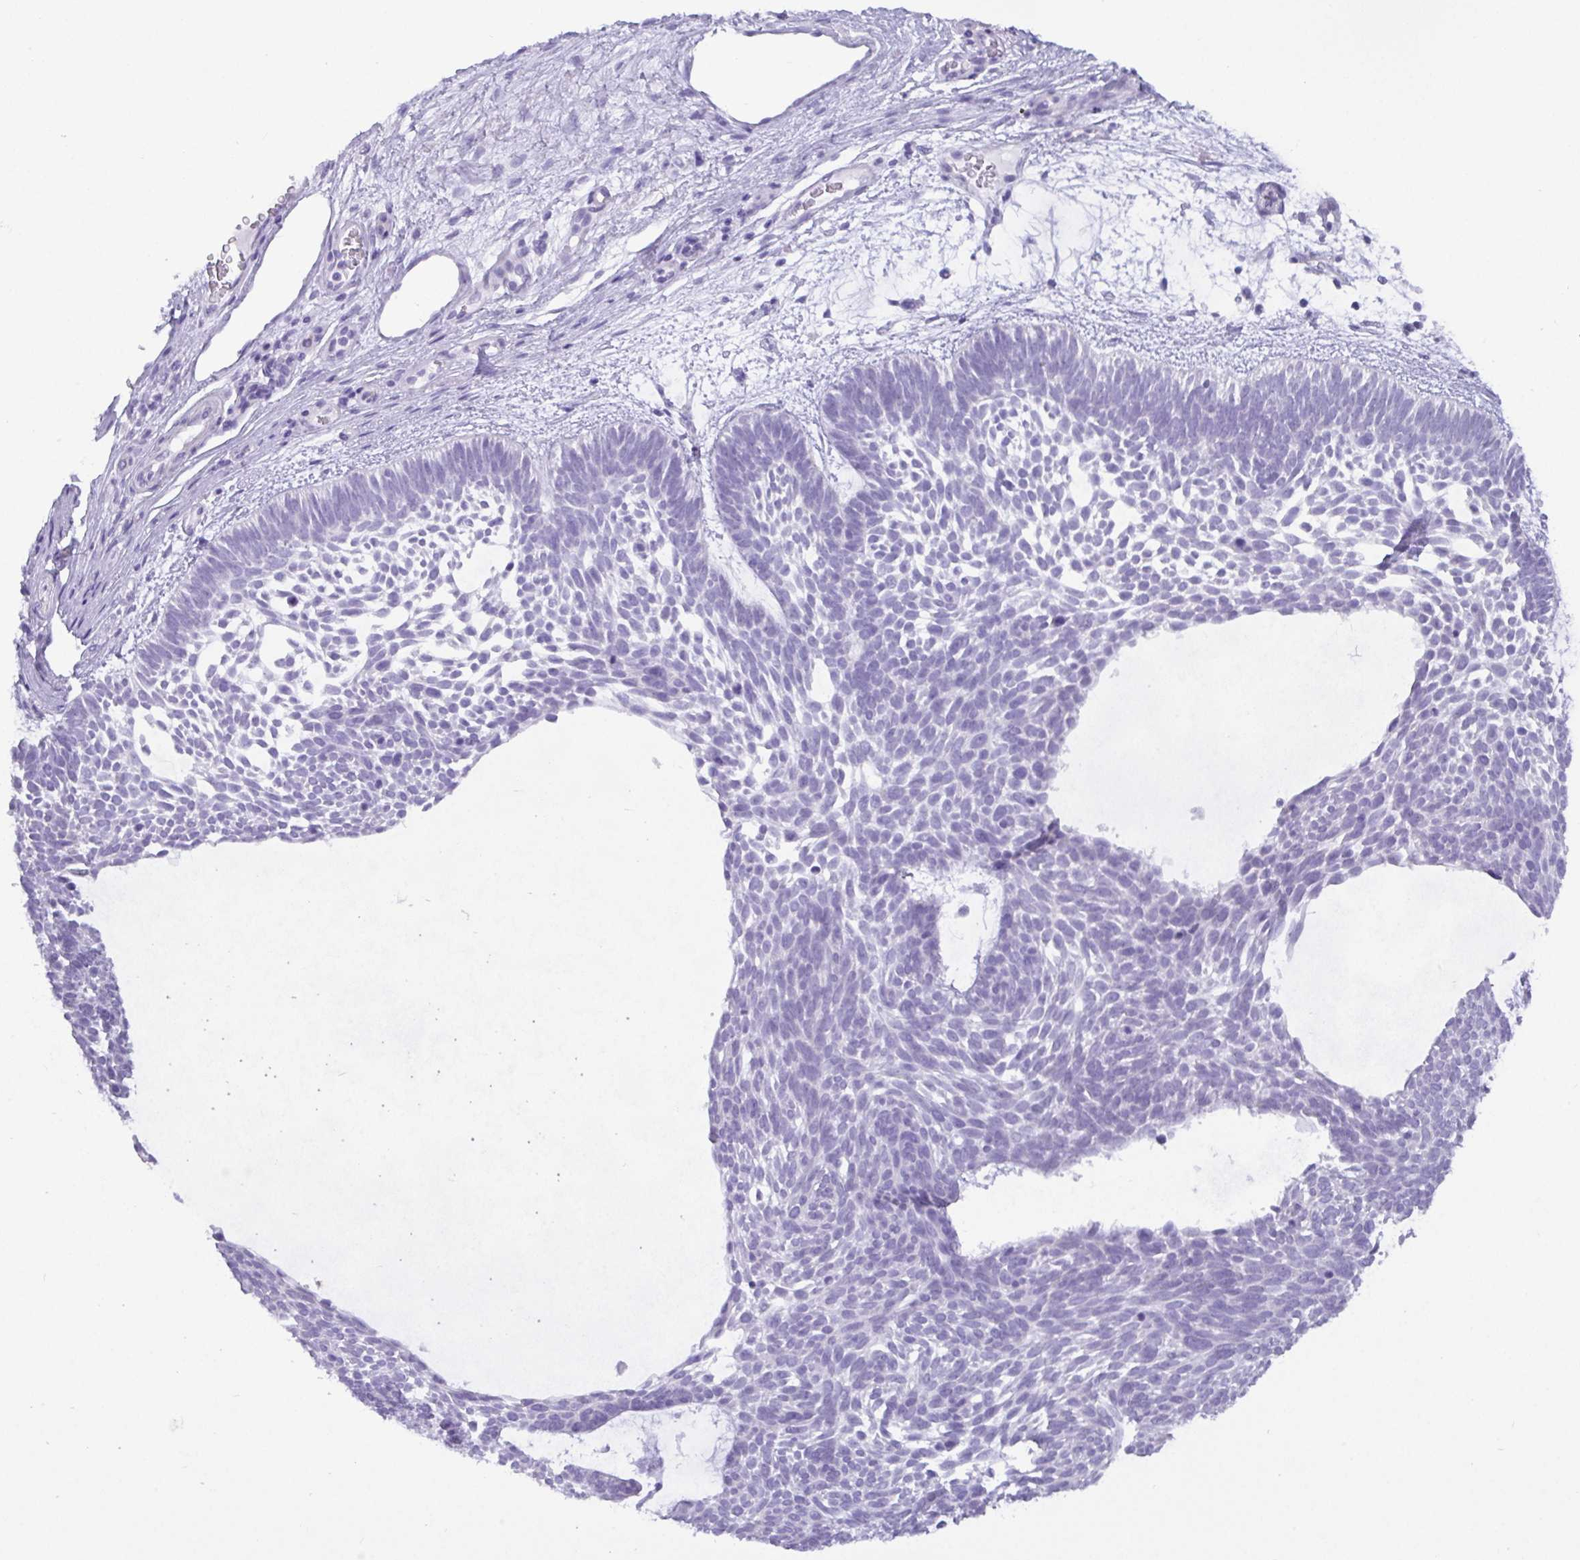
{"staining": {"intensity": "negative", "quantity": "none", "location": "none"}, "tissue": "skin cancer", "cell_type": "Tumor cells", "image_type": "cancer", "snomed": [{"axis": "morphology", "description": "Basal cell carcinoma"}, {"axis": "topography", "description": "Skin"}, {"axis": "topography", "description": "Skin of face"}], "caption": "Skin cancer (basal cell carcinoma) stained for a protein using immunohistochemistry demonstrates no expression tumor cells.", "gene": "C4orf33", "patient": {"sex": "male", "age": 83}}